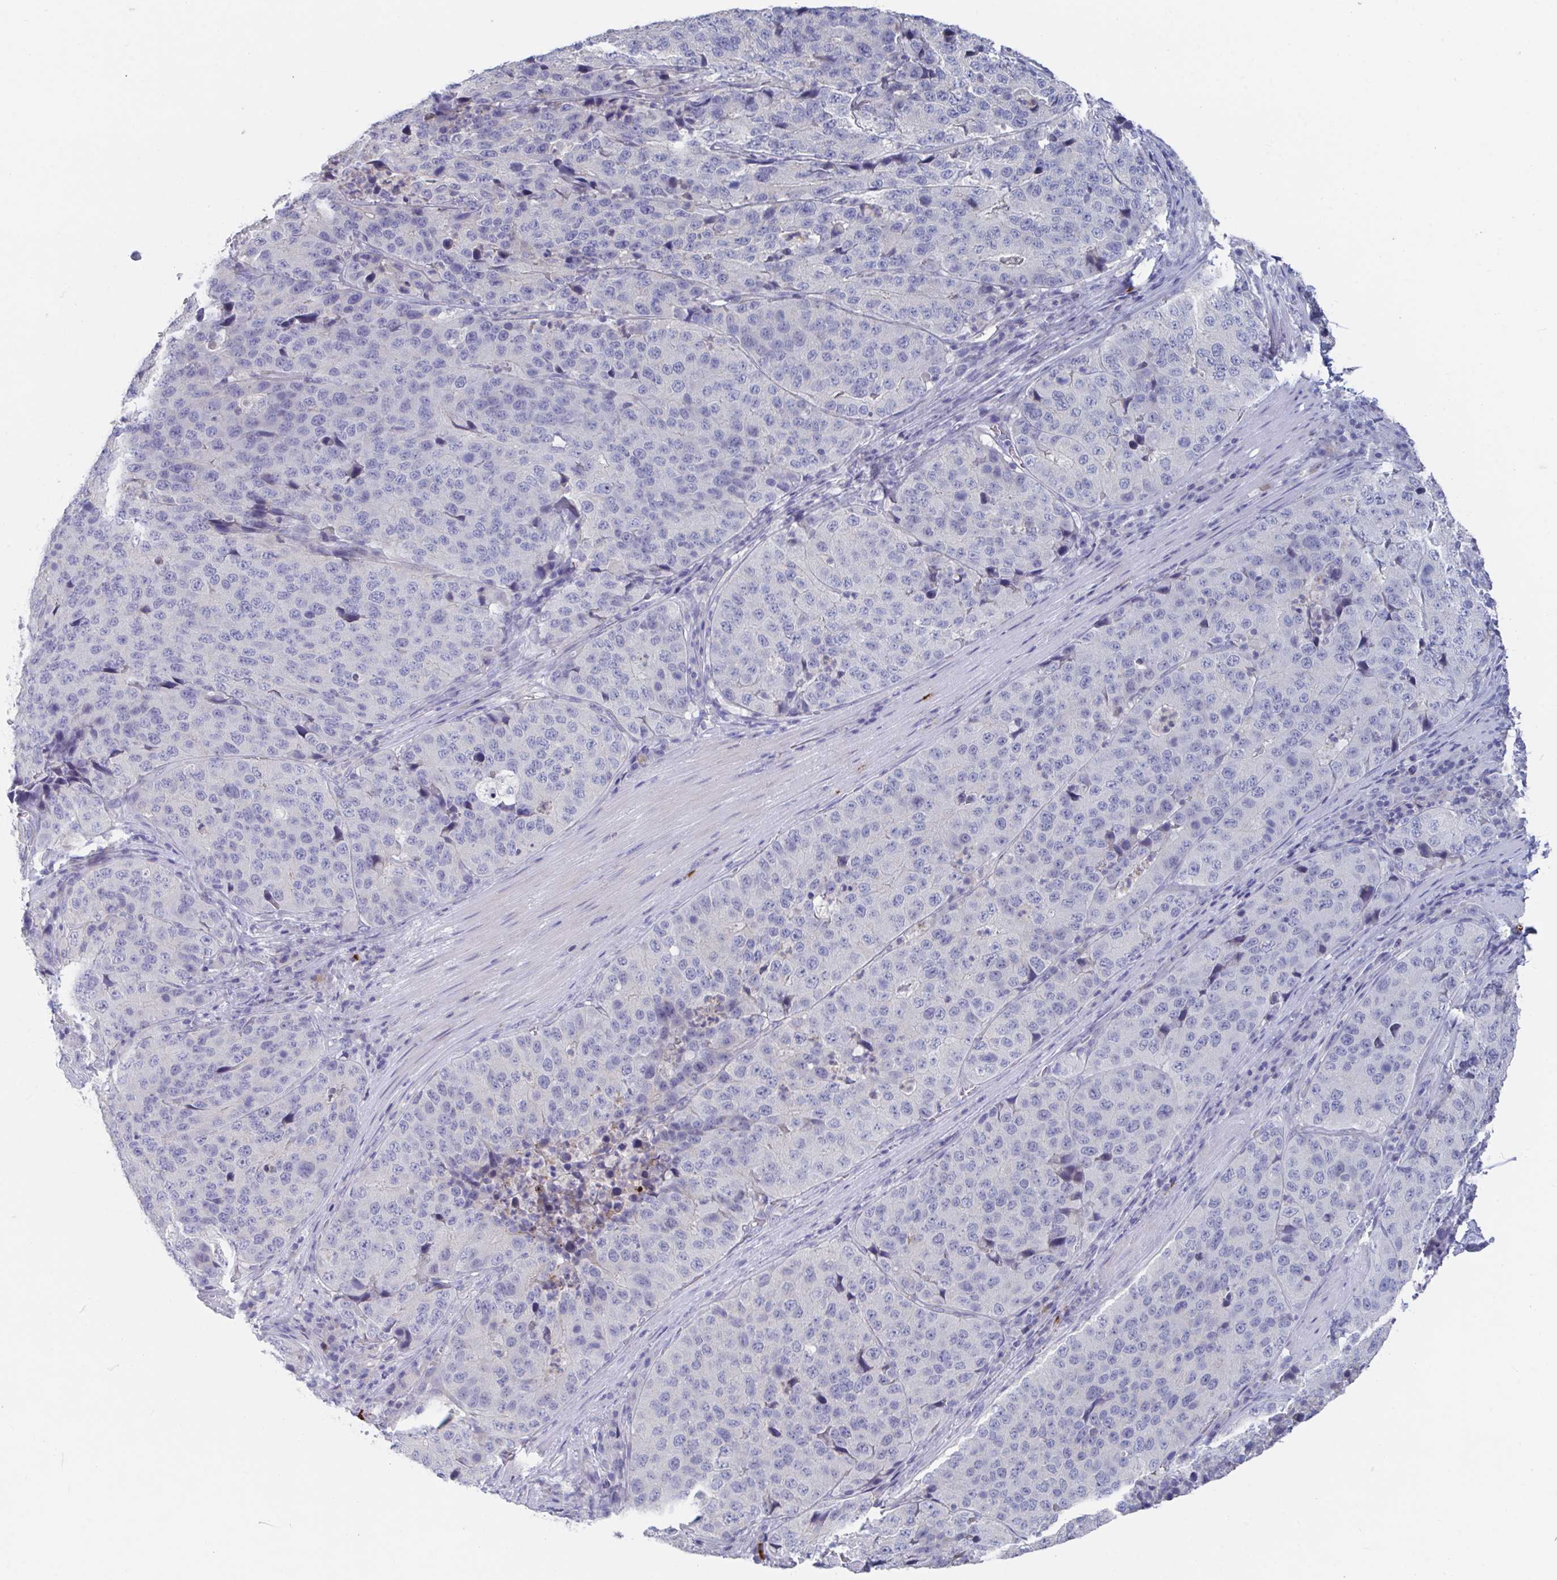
{"staining": {"intensity": "negative", "quantity": "none", "location": "none"}, "tissue": "stomach cancer", "cell_type": "Tumor cells", "image_type": "cancer", "snomed": [{"axis": "morphology", "description": "Adenocarcinoma, NOS"}, {"axis": "topography", "description": "Stomach"}], "caption": "DAB (3,3'-diaminobenzidine) immunohistochemical staining of human stomach adenocarcinoma reveals no significant expression in tumor cells. (DAB (3,3'-diaminobenzidine) immunohistochemistry with hematoxylin counter stain).", "gene": "KCNK5", "patient": {"sex": "male", "age": 71}}